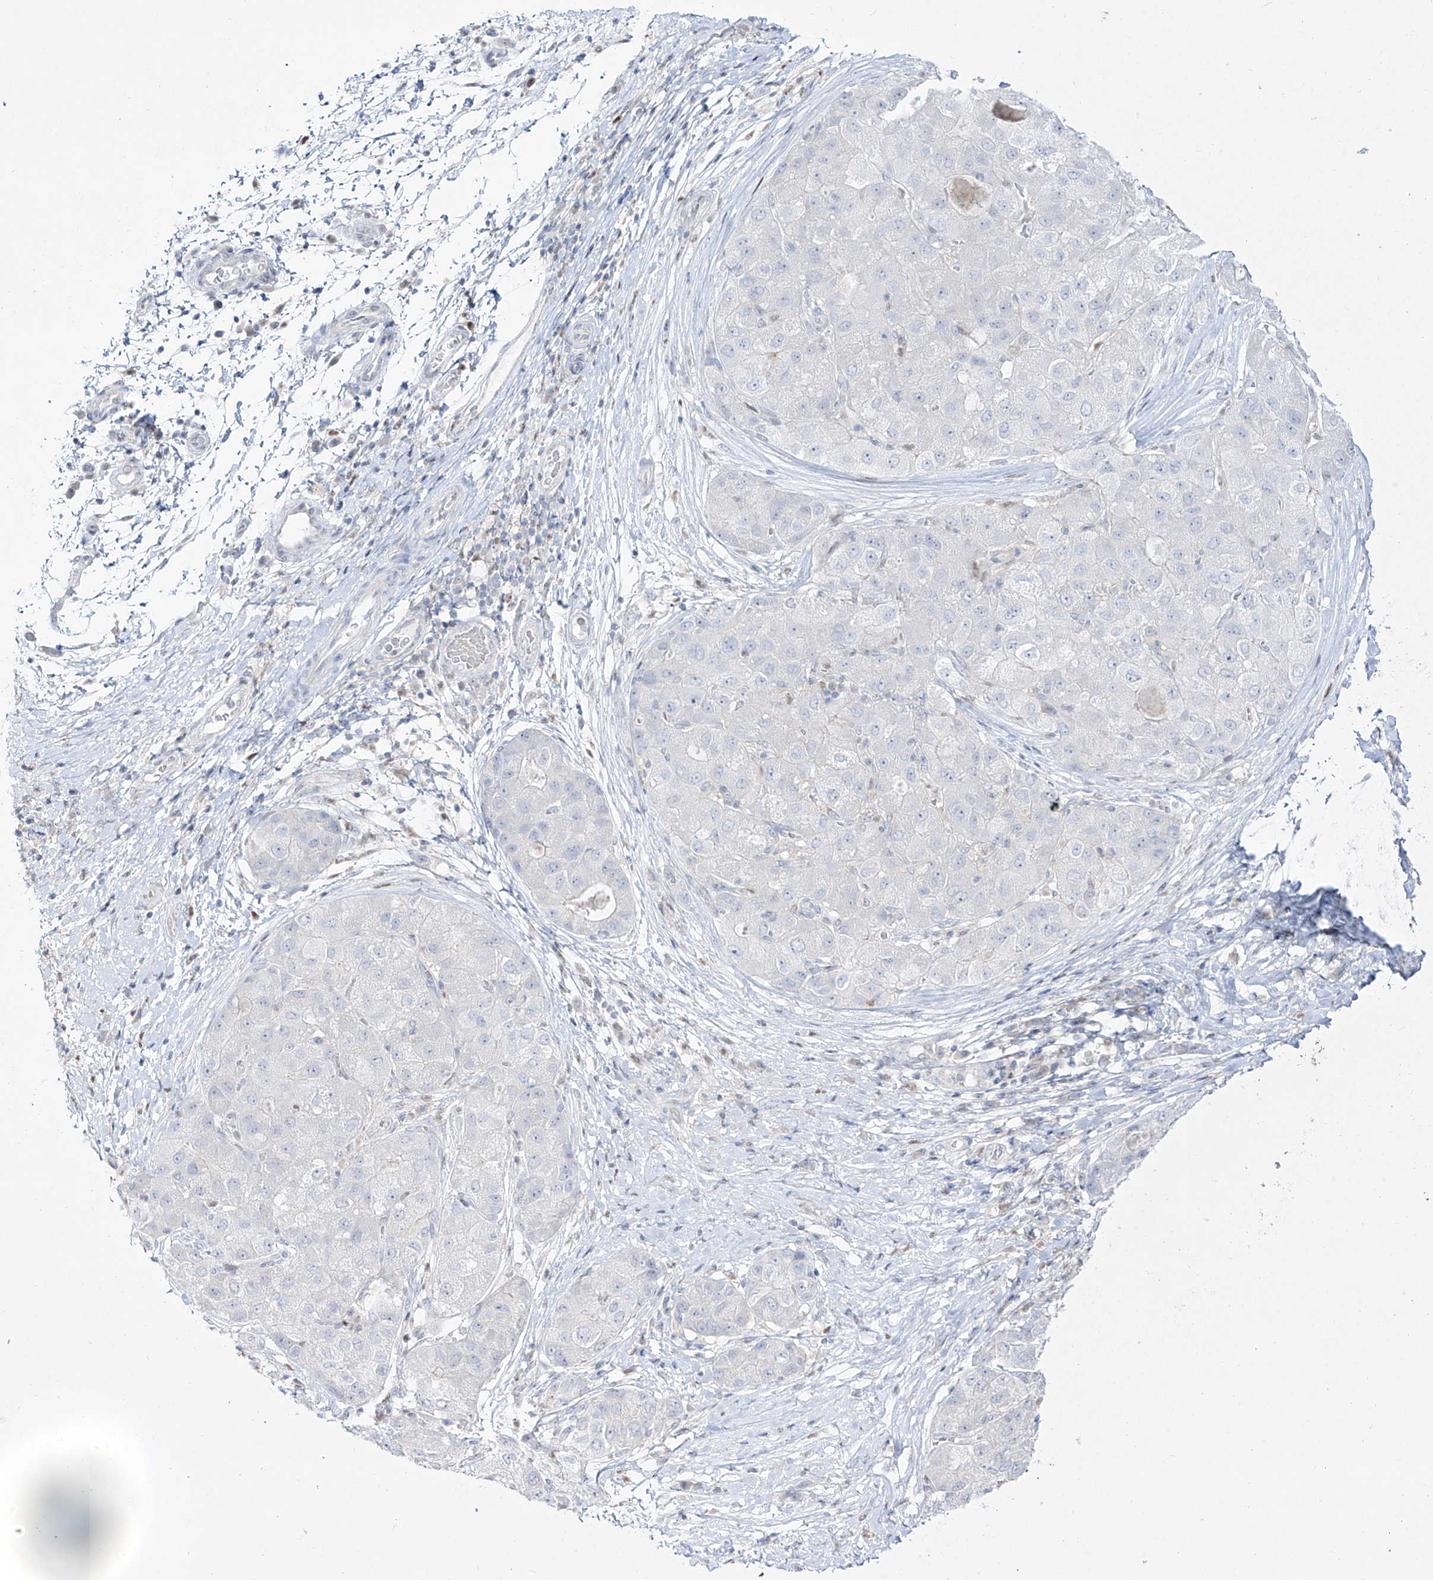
{"staining": {"intensity": "negative", "quantity": "none", "location": "none"}, "tissue": "liver cancer", "cell_type": "Tumor cells", "image_type": "cancer", "snomed": [{"axis": "morphology", "description": "Carcinoma, Hepatocellular, NOS"}, {"axis": "topography", "description": "Liver"}], "caption": "There is no significant expression in tumor cells of liver hepatocellular carcinoma.", "gene": "DMKN", "patient": {"sex": "male", "age": 80}}